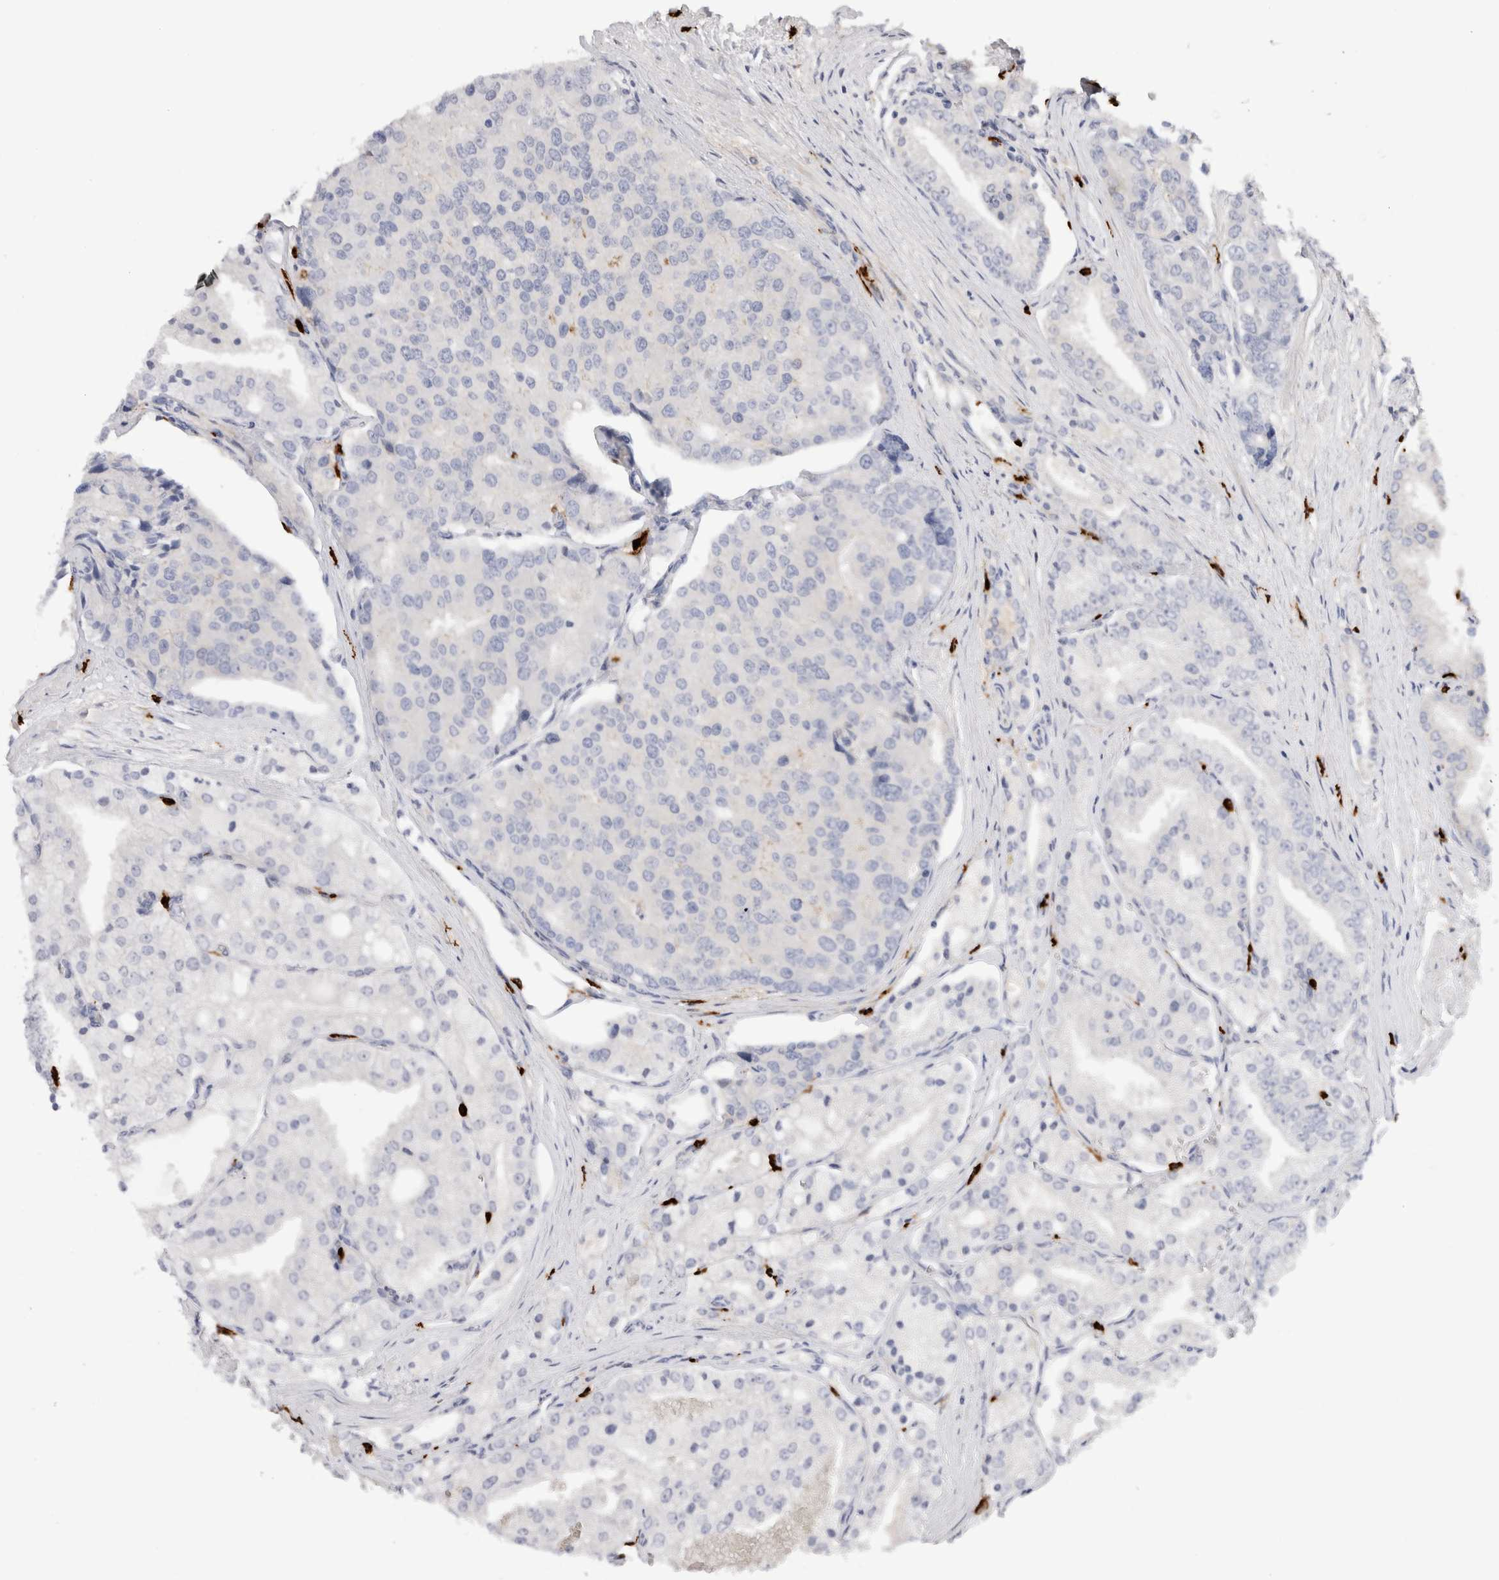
{"staining": {"intensity": "negative", "quantity": "none", "location": "none"}, "tissue": "prostate cancer", "cell_type": "Tumor cells", "image_type": "cancer", "snomed": [{"axis": "morphology", "description": "Adenocarcinoma, High grade"}, {"axis": "topography", "description": "Prostate"}], "caption": "Immunohistochemical staining of human prostate cancer displays no significant positivity in tumor cells.", "gene": "SPINK2", "patient": {"sex": "male", "age": 50}}